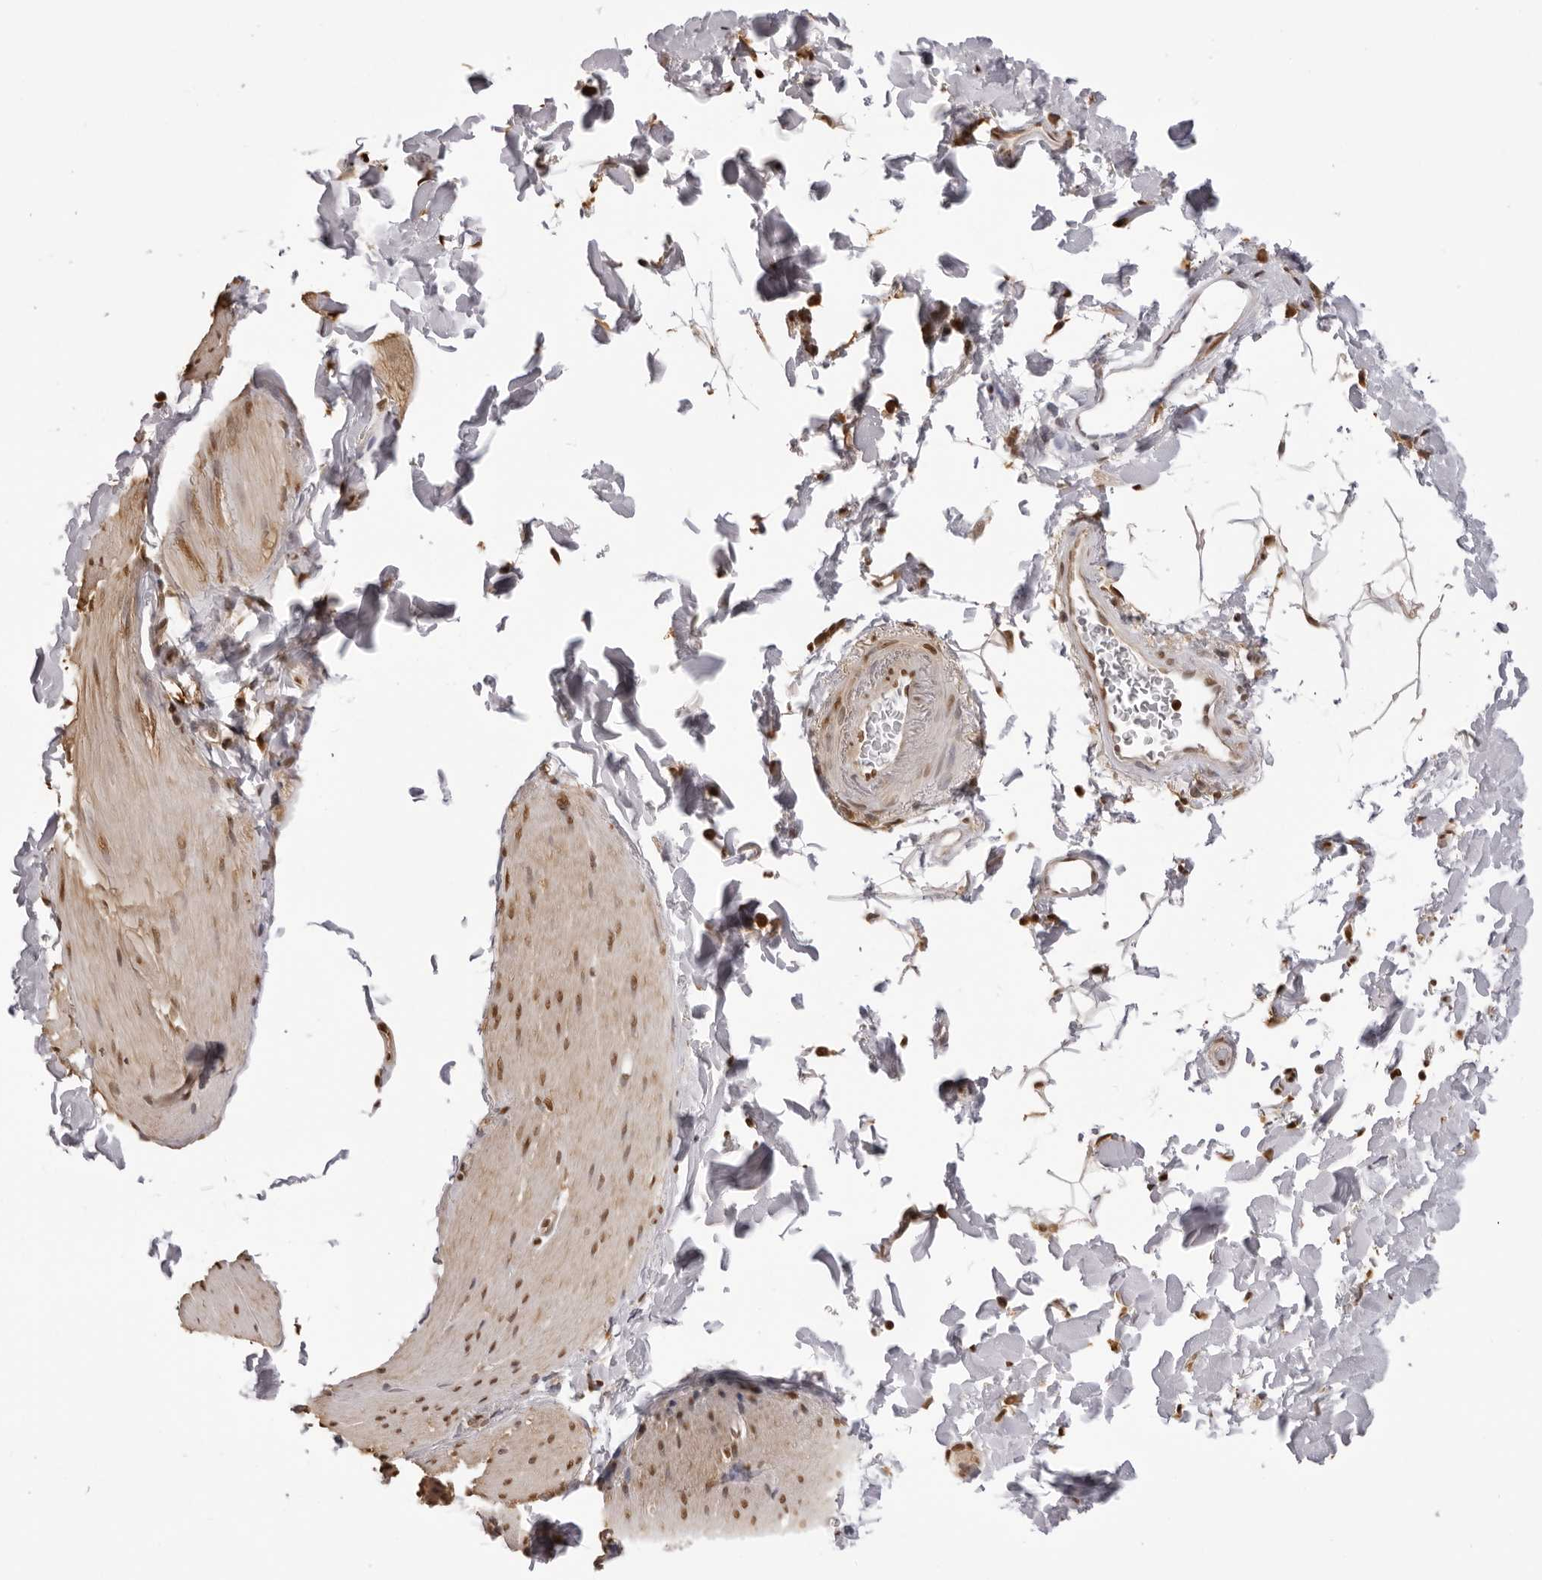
{"staining": {"intensity": "moderate", "quantity": ">75%", "location": "cytoplasmic/membranous,nuclear"}, "tissue": "smooth muscle", "cell_type": "Smooth muscle cells", "image_type": "normal", "snomed": [{"axis": "morphology", "description": "Normal tissue, NOS"}, {"axis": "topography", "description": "Smooth muscle"}, {"axis": "topography", "description": "Small intestine"}], "caption": "This is a micrograph of immunohistochemistry (IHC) staining of normal smooth muscle, which shows moderate staining in the cytoplasmic/membranous,nuclear of smooth muscle cells.", "gene": "HSPA4", "patient": {"sex": "female", "age": 84}}